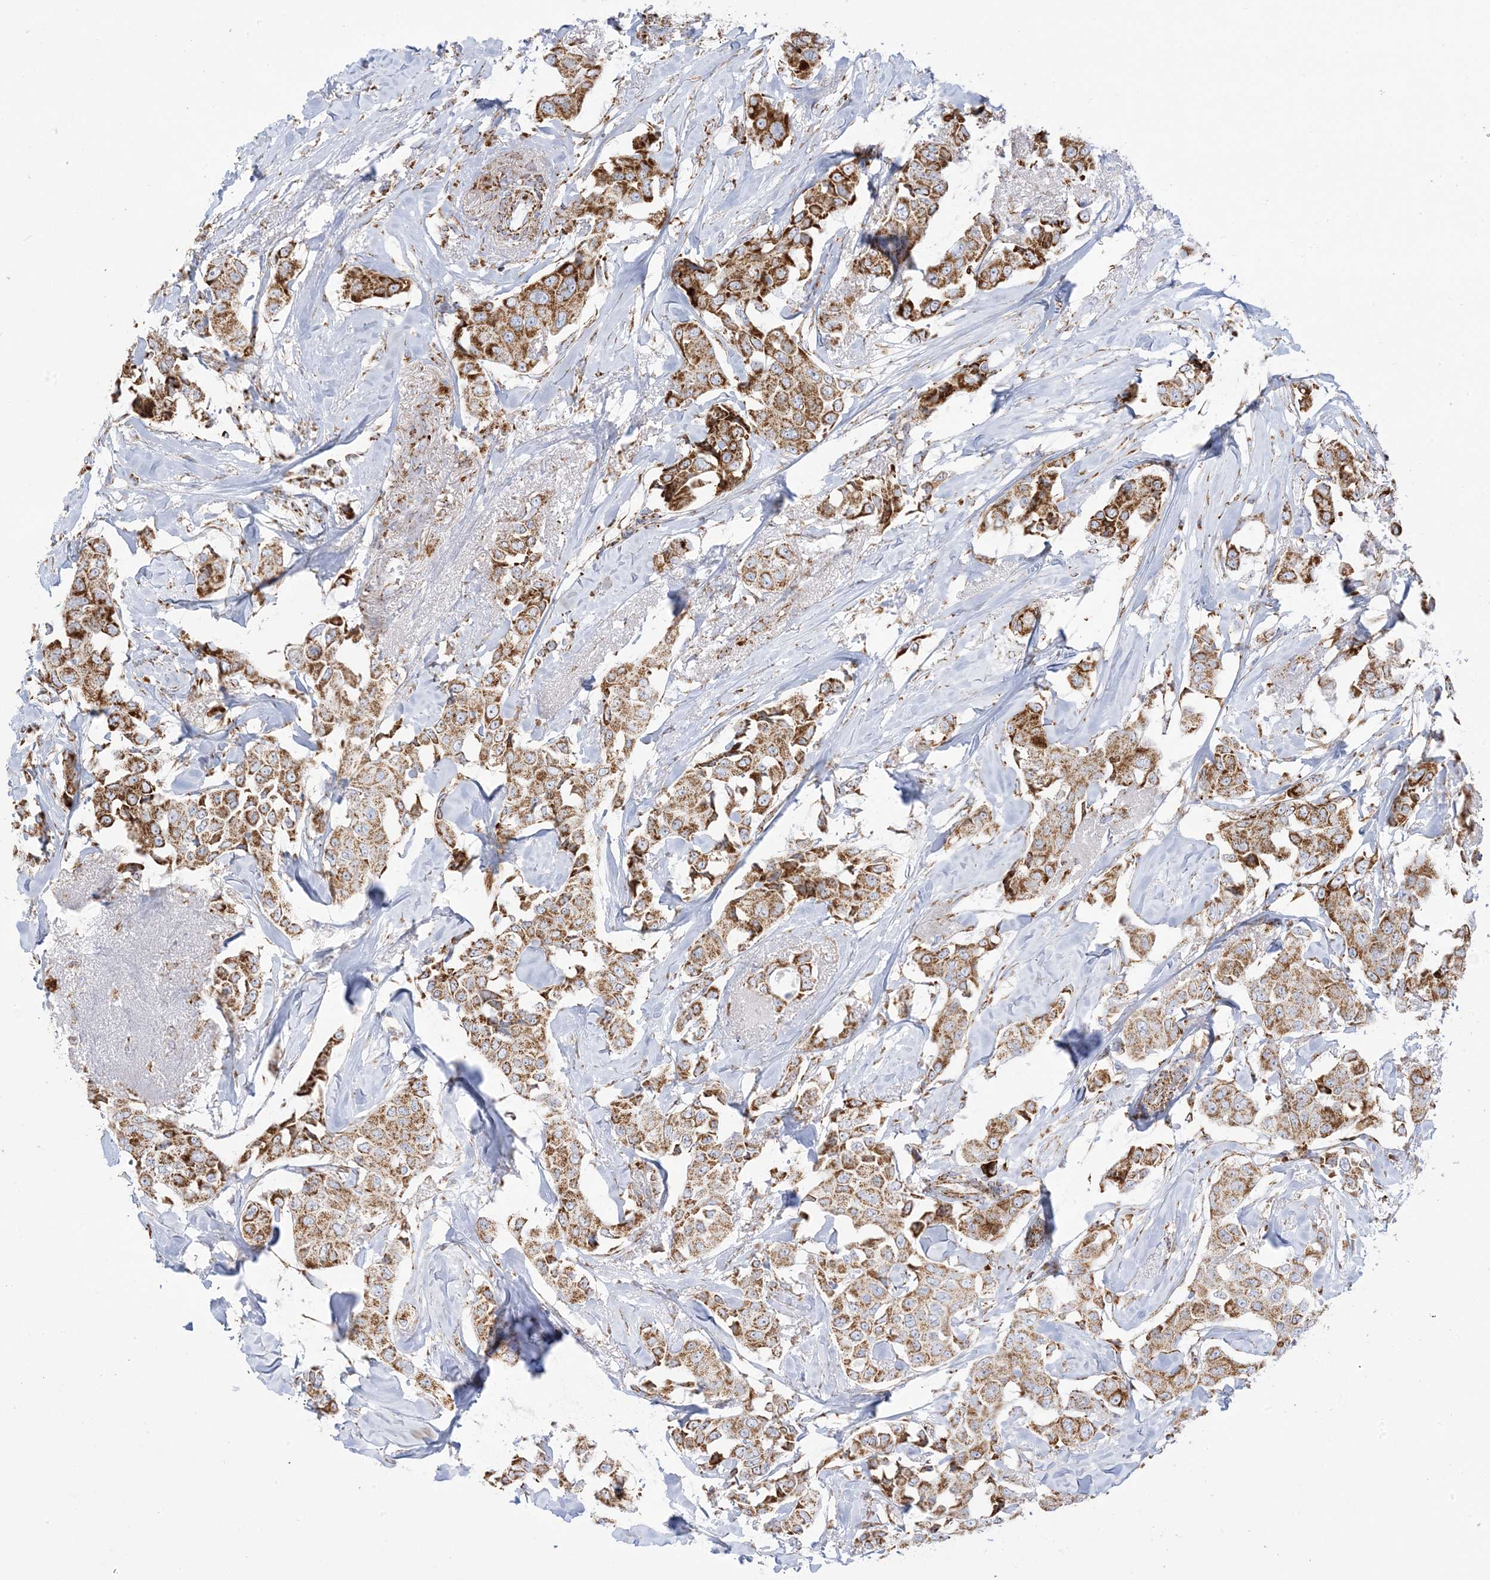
{"staining": {"intensity": "moderate", "quantity": ">75%", "location": "cytoplasmic/membranous"}, "tissue": "breast cancer", "cell_type": "Tumor cells", "image_type": "cancer", "snomed": [{"axis": "morphology", "description": "Duct carcinoma"}, {"axis": "topography", "description": "Breast"}], "caption": "Human breast cancer (infiltrating ductal carcinoma) stained for a protein (brown) exhibits moderate cytoplasmic/membranous positive staining in about >75% of tumor cells.", "gene": "MRPS36", "patient": {"sex": "female", "age": 80}}